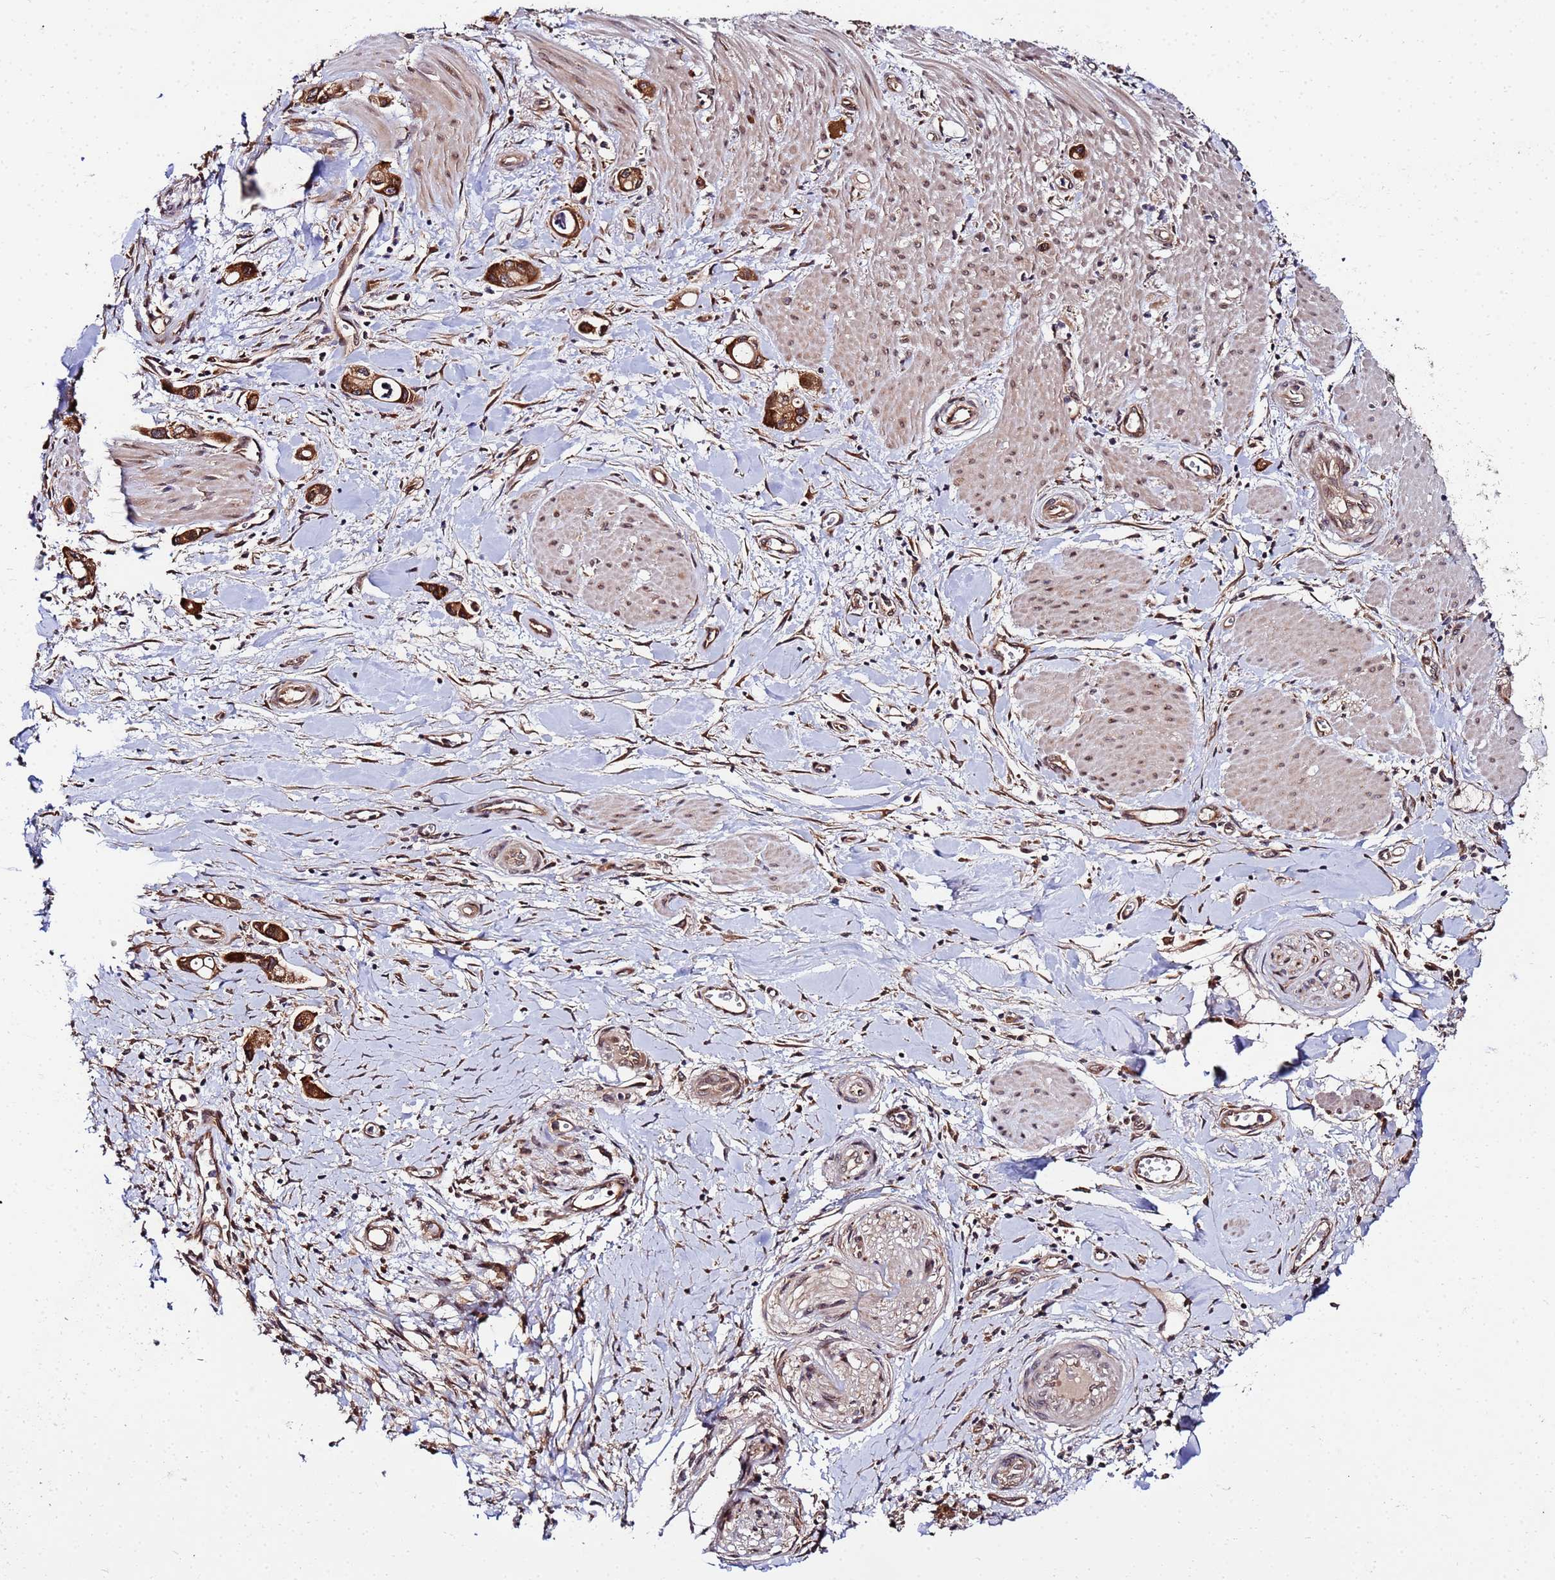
{"staining": {"intensity": "strong", "quantity": ">75%", "location": "cytoplasmic/membranous"}, "tissue": "pancreatic cancer", "cell_type": "Tumor cells", "image_type": "cancer", "snomed": [{"axis": "morphology", "description": "Adenocarcinoma, NOS"}, {"axis": "topography", "description": "Pancreas"}], "caption": "This is a micrograph of immunohistochemistry (IHC) staining of pancreatic adenocarcinoma, which shows strong expression in the cytoplasmic/membranous of tumor cells.", "gene": "UNC93B1", "patient": {"sex": "male", "age": 68}}